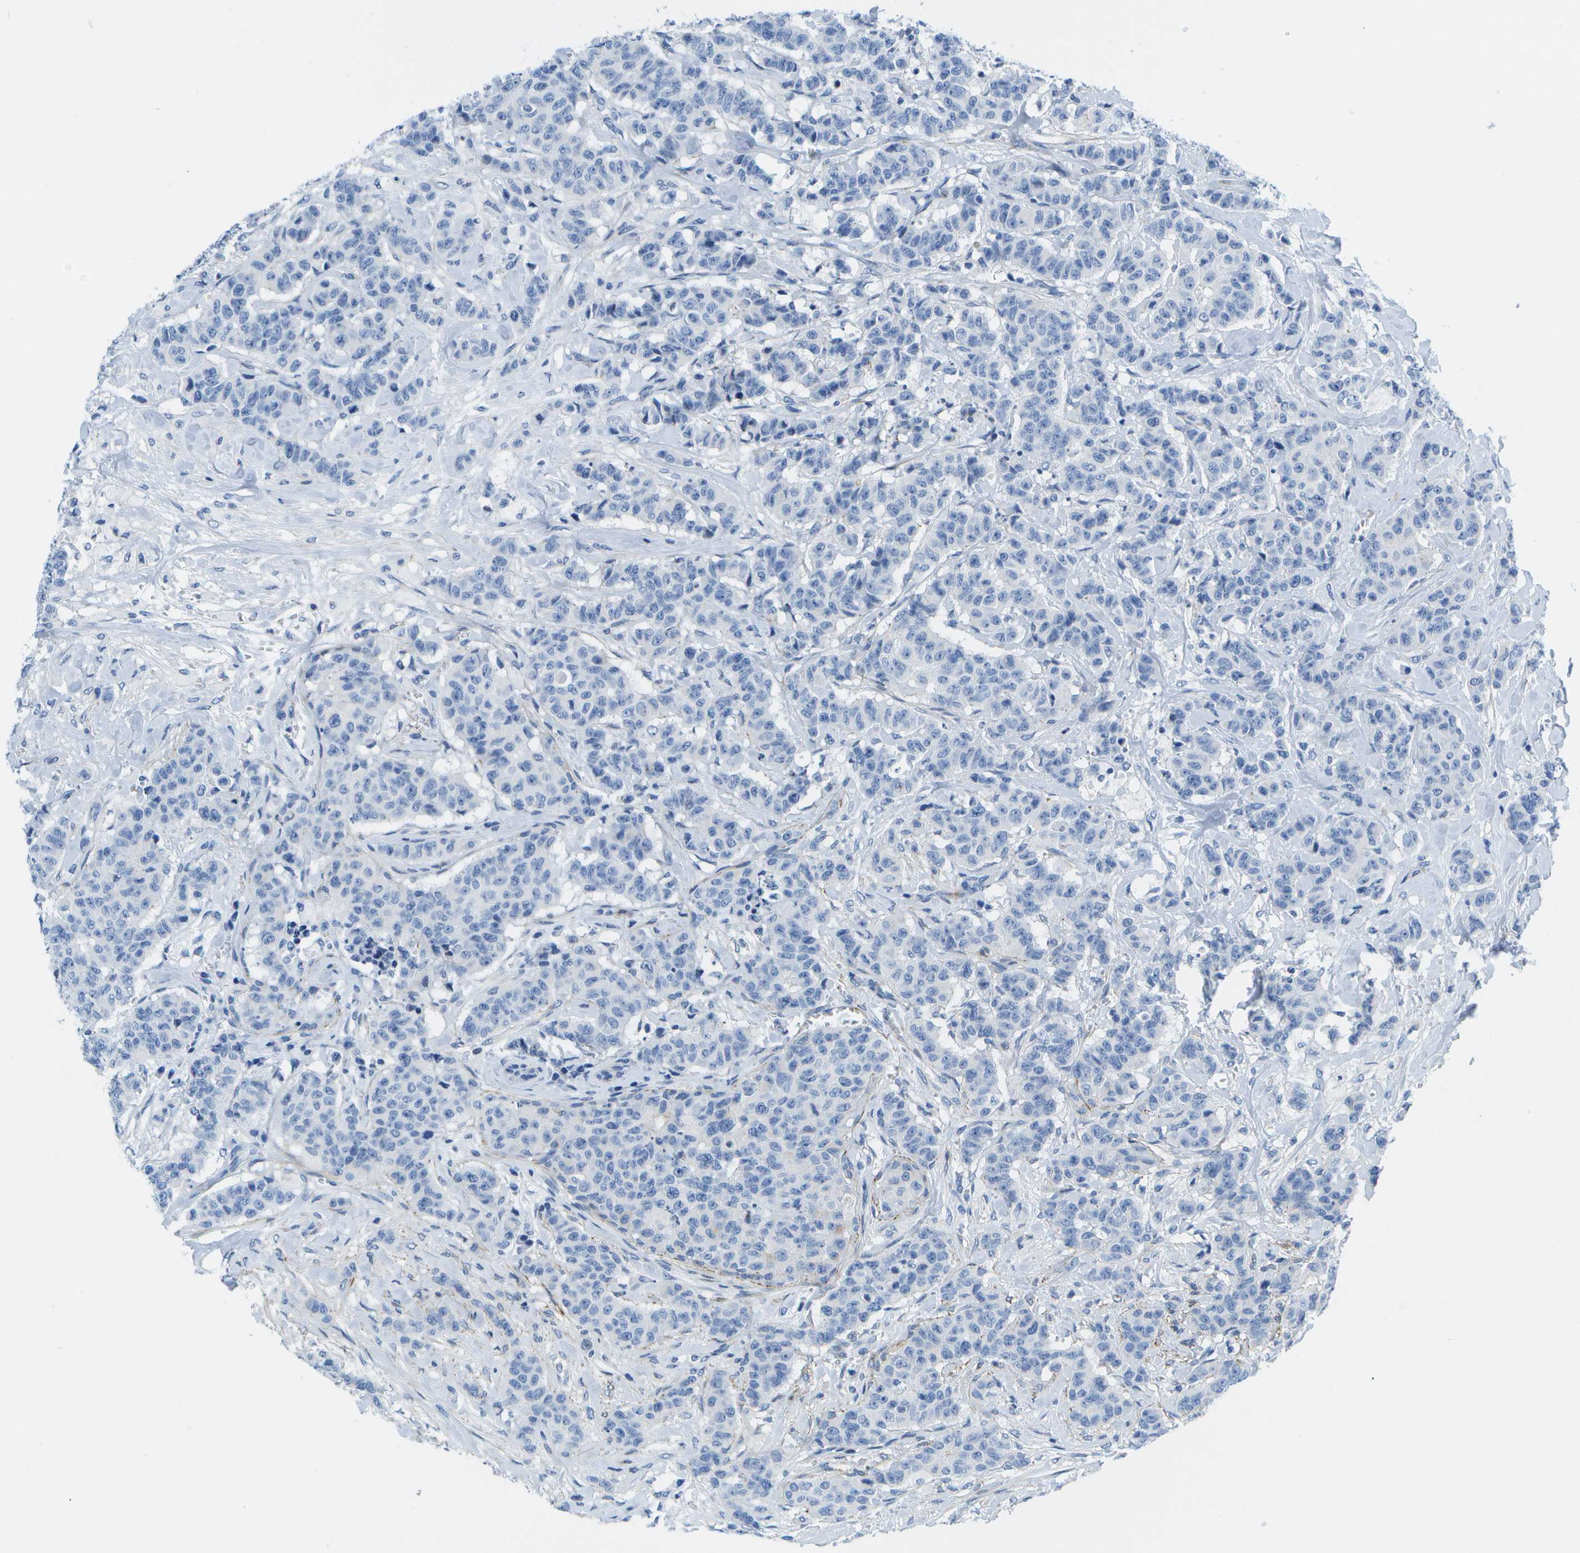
{"staining": {"intensity": "negative", "quantity": "none", "location": "none"}, "tissue": "breast cancer", "cell_type": "Tumor cells", "image_type": "cancer", "snomed": [{"axis": "morphology", "description": "Normal tissue, NOS"}, {"axis": "morphology", "description": "Duct carcinoma"}, {"axis": "topography", "description": "Breast"}], "caption": "Image shows no protein positivity in tumor cells of infiltrating ductal carcinoma (breast) tissue.", "gene": "ADGRG6", "patient": {"sex": "female", "age": 40}}